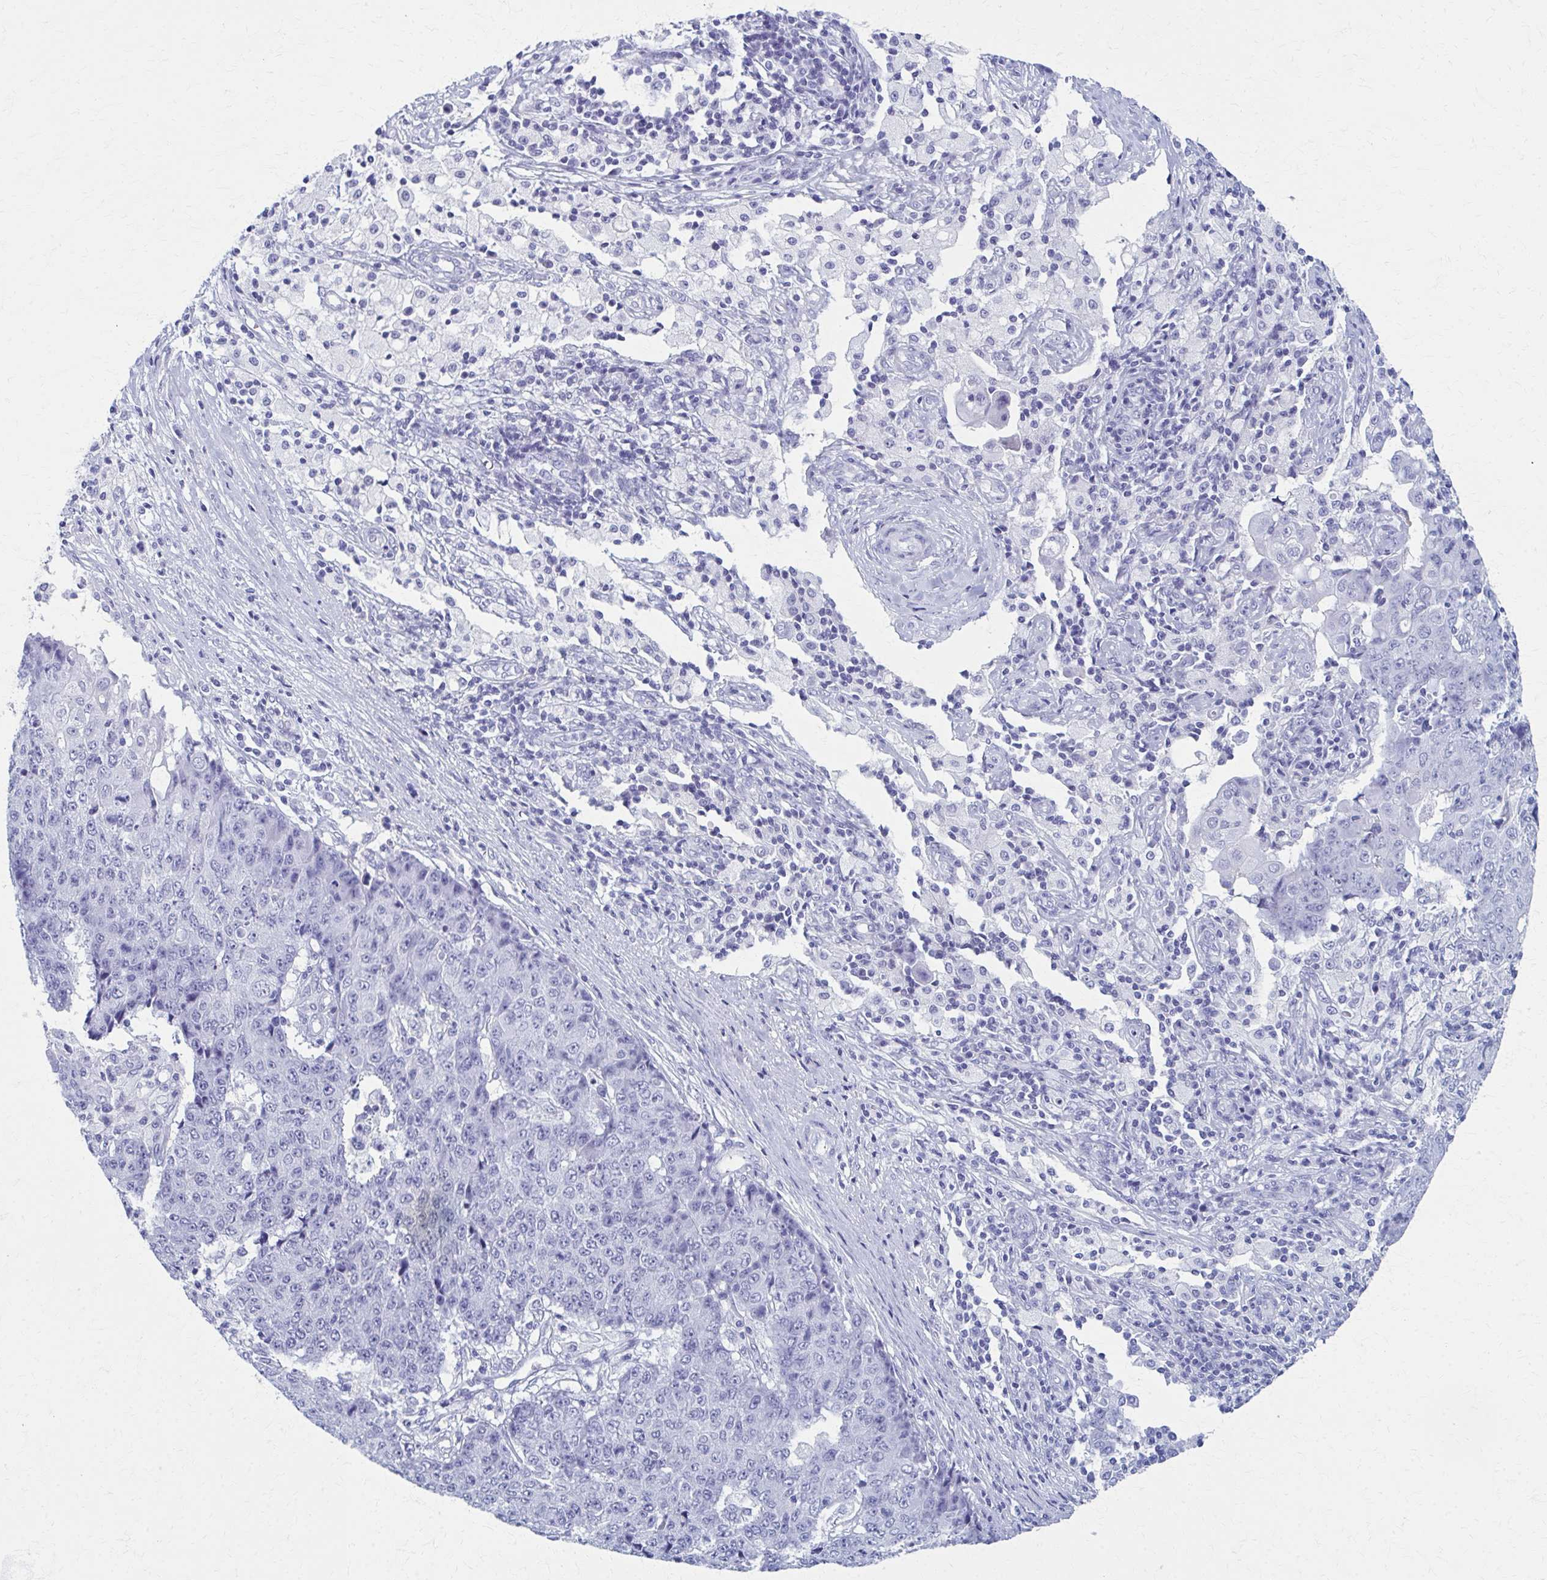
{"staining": {"intensity": "negative", "quantity": "none", "location": "none"}, "tissue": "ovarian cancer", "cell_type": "Tumor cells", "image_type": "cancer", "snomed": [{"axis": "morphology", "description": "Carcinoma, endometroid"}, {"axis": "topography", "description": "Ovary"}], "caption": "An immunohistochemistry (IHC) histopathology image of ovarian cancer (endometroid carcinoma) is shown. There is no staining in tumor cells of ovarian cancer (endometroid carcinoma). Nuclei are stained in blue.", "gene": "MPLKIP", "patient": {"sex": "female", "age": 42}}